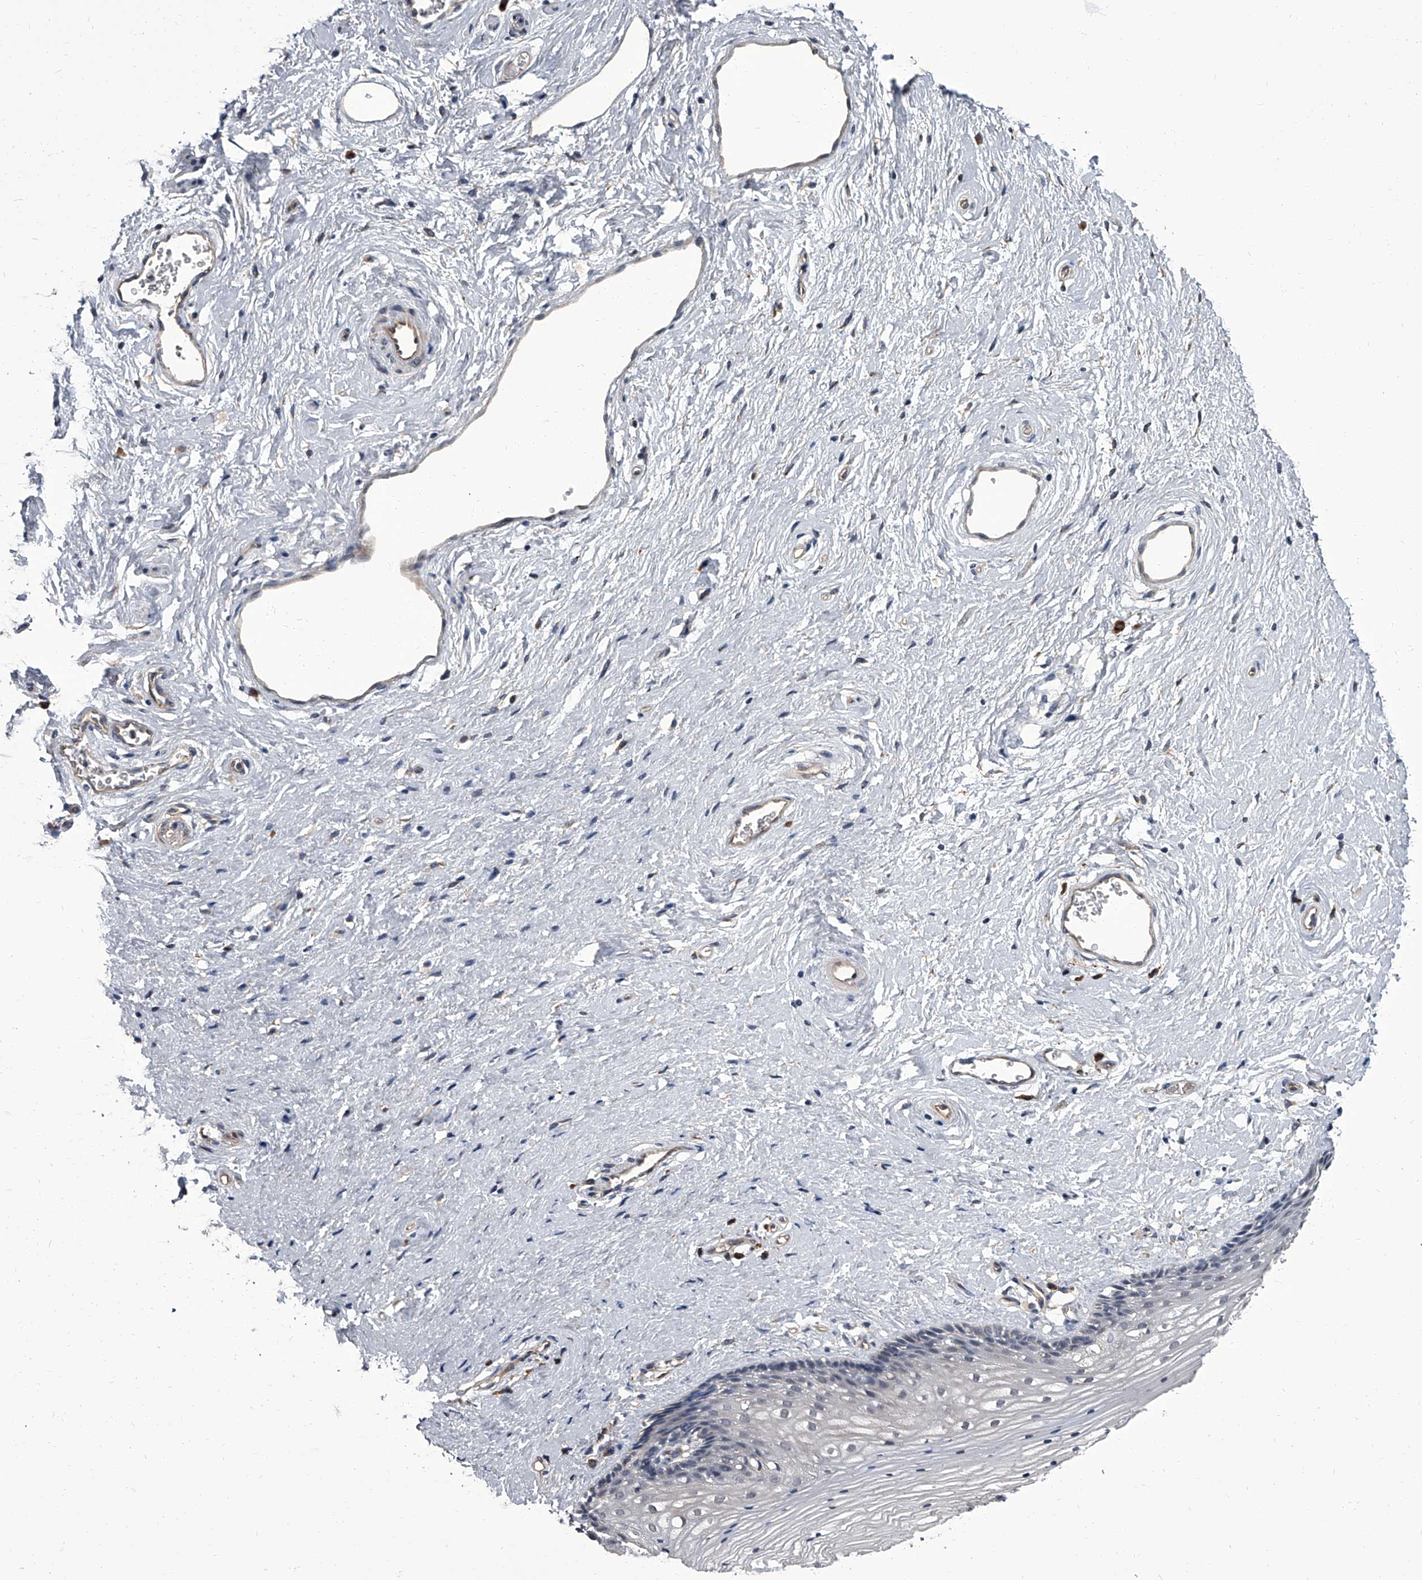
{"staining": {"intensity": "negative", "quantity": "none", "location": "none"}, "tissue": "vagina", "cell_type": "Squamous epithelial cells", "image_type": "normal", "snomed": [{"axis": "morphology", "description": "Normal tissue, NOS"}, {"axis": "topography", "description": "Vagina"}], "caption": "This is an IHC photomicrograph of benign vagina. There is no staining in squamous epithelial cells.", "gene": "SIRT4", "patient": {"sex": "female", "age": 46}}